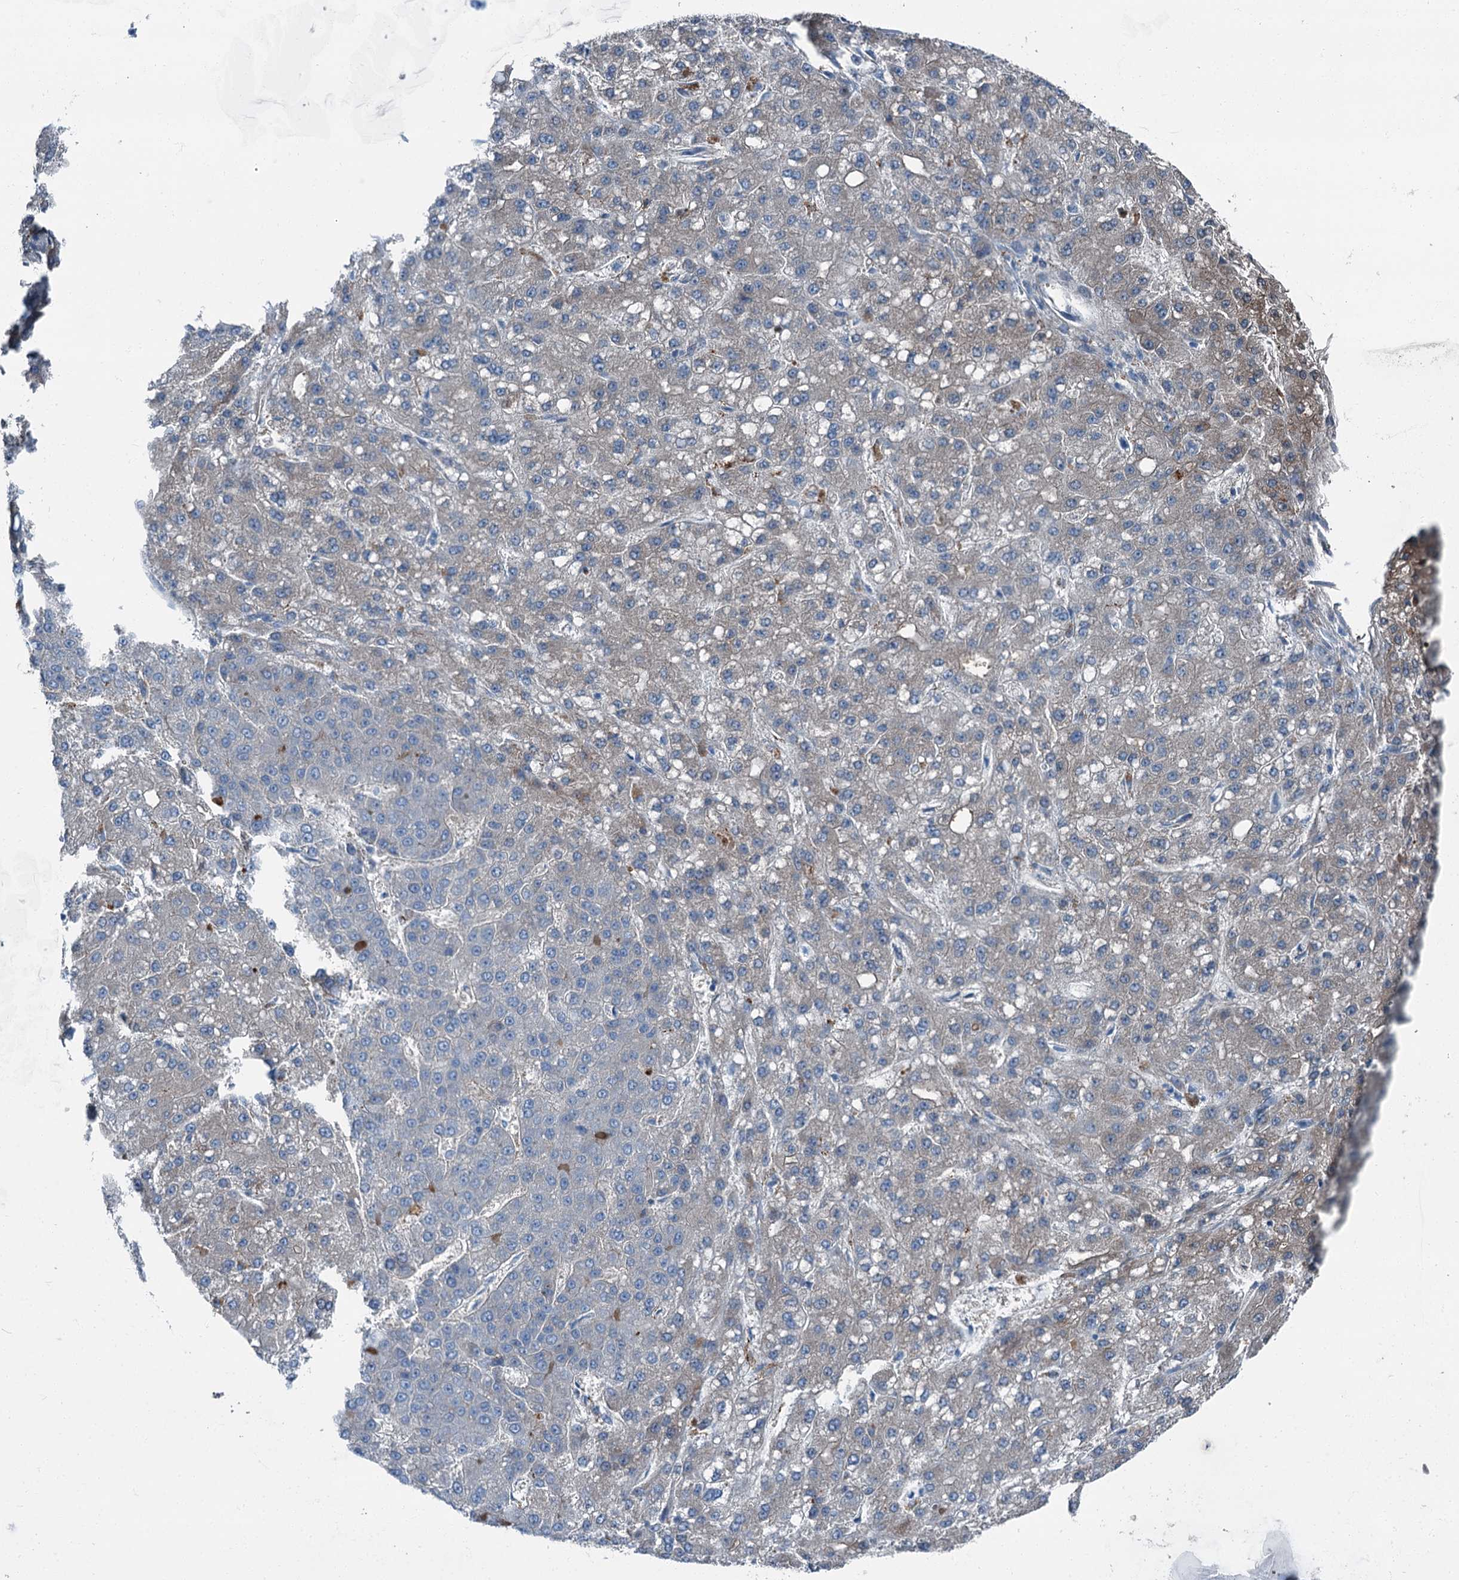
{"staining": {"intensity": "weak", "quantity": "<25%", "location": "cytoplasmic/membranous"}, "tissue": "liver cancer", "cell_type": "Tumor cells", "image_type": "cancer", "snomed": [{"axis": "morphology", "description": "Carcinoma, Hepatocellular, NOS"}, {"axis": "topography", "description": "Liver"}], "caption": "Liver hepatocellular carcinoma was stained to show a protein in brown. There is no significant positivity in tumor cells.", "gene": "AXL", "patient": {"sex": "male", "age": 67}}